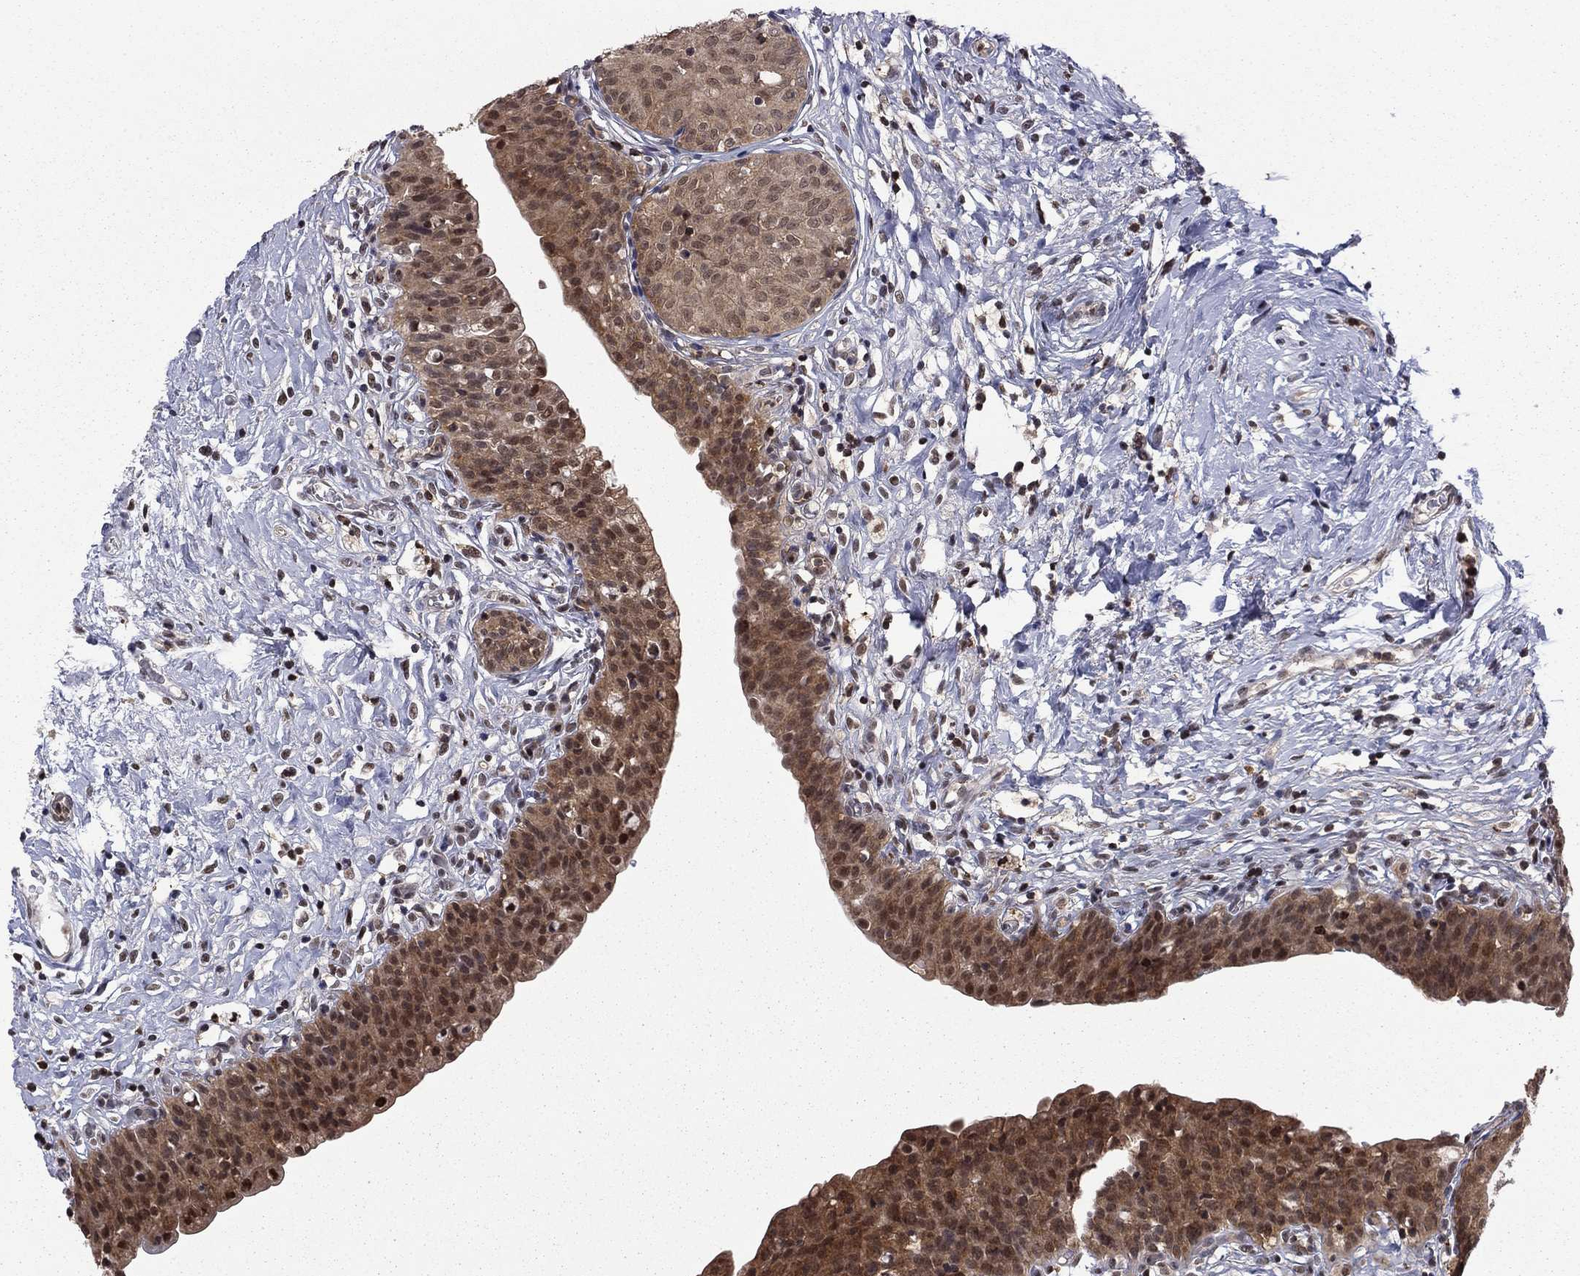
{"staining": {"intensity": "moderate", "quantity": ">75%", "location": "nuclear"}, "tissue": "urinary bladder", "cell_type": "Urothelial cells", "image_type": "normal", "snomed": [{"axis": "morphology", "description": "Normal tissue, NOS"}, {"axis": "topography", "description": "Urinary bladder"}], "caption": "High-power microscopy captured an immunohistochemistry photomicrograph of unremarkable urinary bladder, revealing moderate nuclear staining in approximately >75% of urothelial cells. The staining is performed using DAB (3,3'-diaminobenzidine) brown chromogen to label protein expression. The nuclei are counter-stained blue using hematoxylin.", "gene": "PSMD2", "patient": {"sex": "male", "age": 76}}